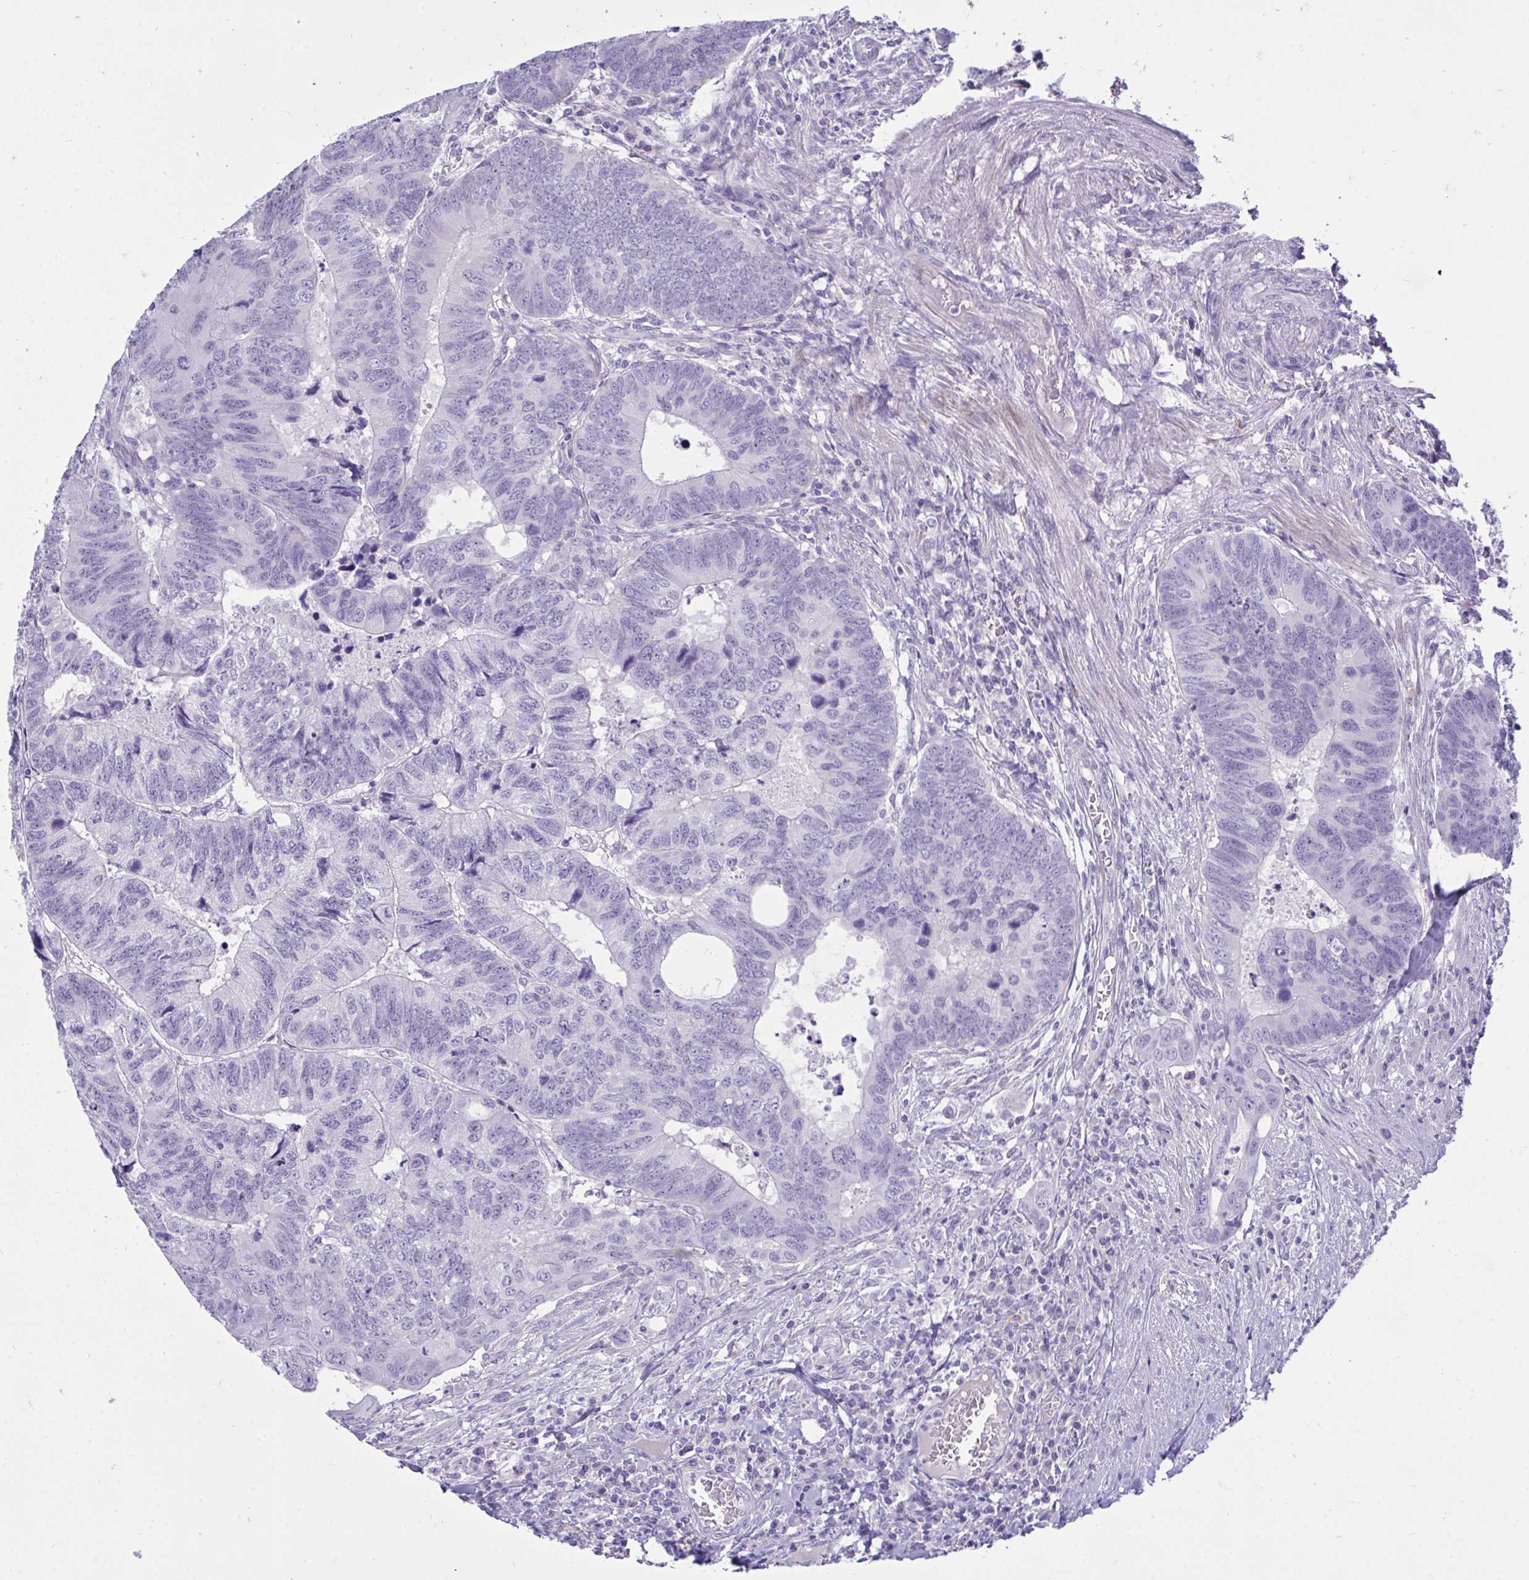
{"staining": {"intensity": "negative", "quantity": "none", "location": "none"}, "tissue": "colorectal cancer", "cell_type": "Tumor cells", "image_type": "cancer", "snomed": [{"axis": "morphology", "description": "Adenocarcinoma, NOS"}, {"axis": "topography", "description": "Colon"}], "caption": "Tumor cells show no significant positivity in colorectal cancer (adenocarcinoma). (DAB (3,3'-diaminobenzidine) immunohistochemistry (IHC) with hematoxylin counter stain).", "gene": "MED9", "patient": {"sex": "male", "age": 62}}